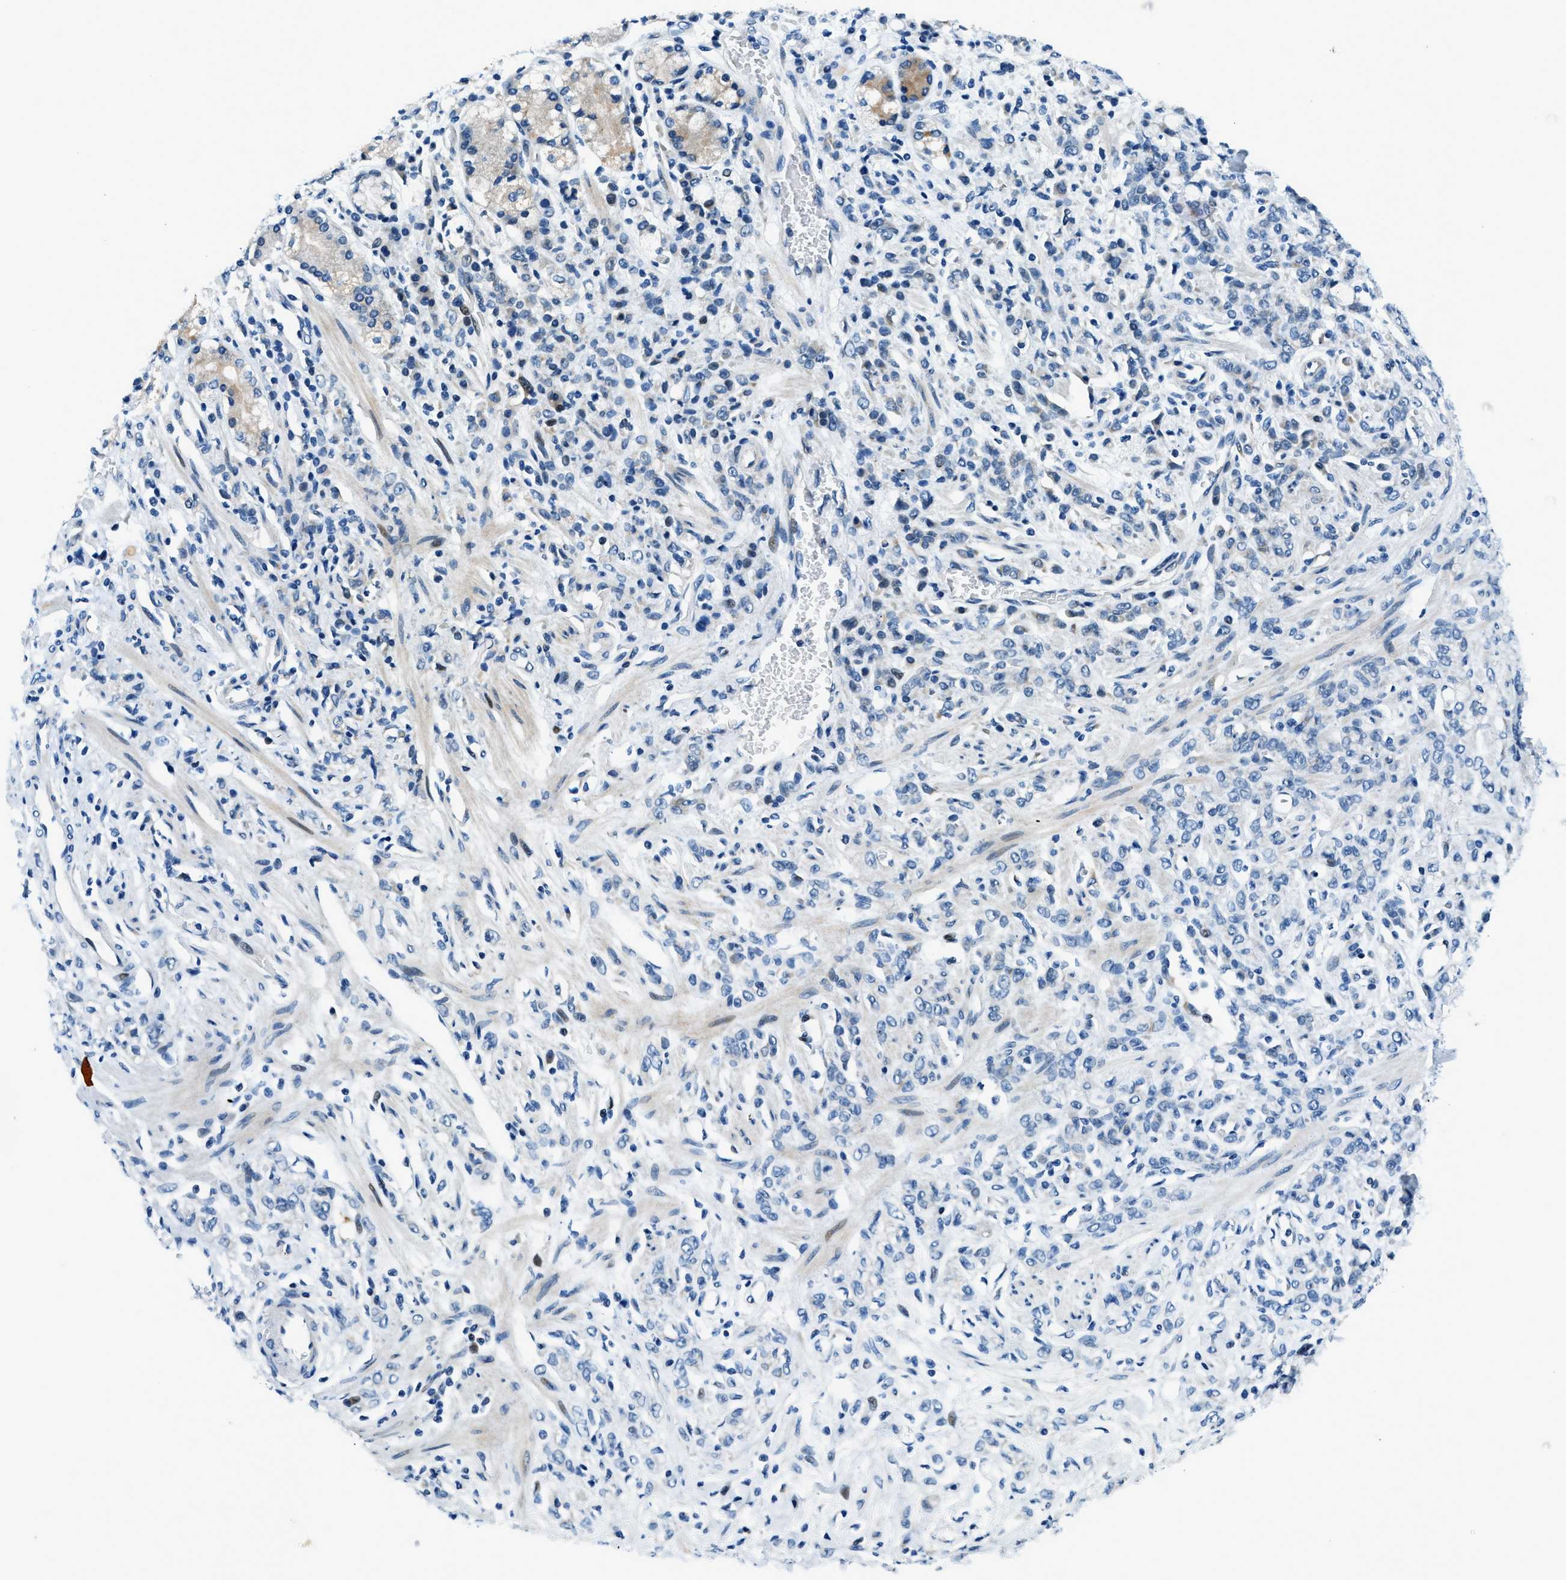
{"staining": {"intensity": "negative", "quantity": "none", "location": "none"}, "tissue": "stomach cancer", "cell_type": "Tumor cells", "image_type": "cancer", "snomed": [{"axis": "morphology", "description": "Normal tissue, NOS"}, {"axis": "morphology", "description": "Adenocarcinoma, NOS"}, {"axis": "topography", "description": "Stomach"}], "caption": "IHC histopathology image of neoplastic tissue: human stomach adenocarcinoma stained with DAB shows no significant protein positivity in tumor cells. (DAB immunohistochemistry (IHC) visualized using brightfield microscopy, high magnification).", "gene": "GINM1", "patient": {"sex": "male", "age": 82}}